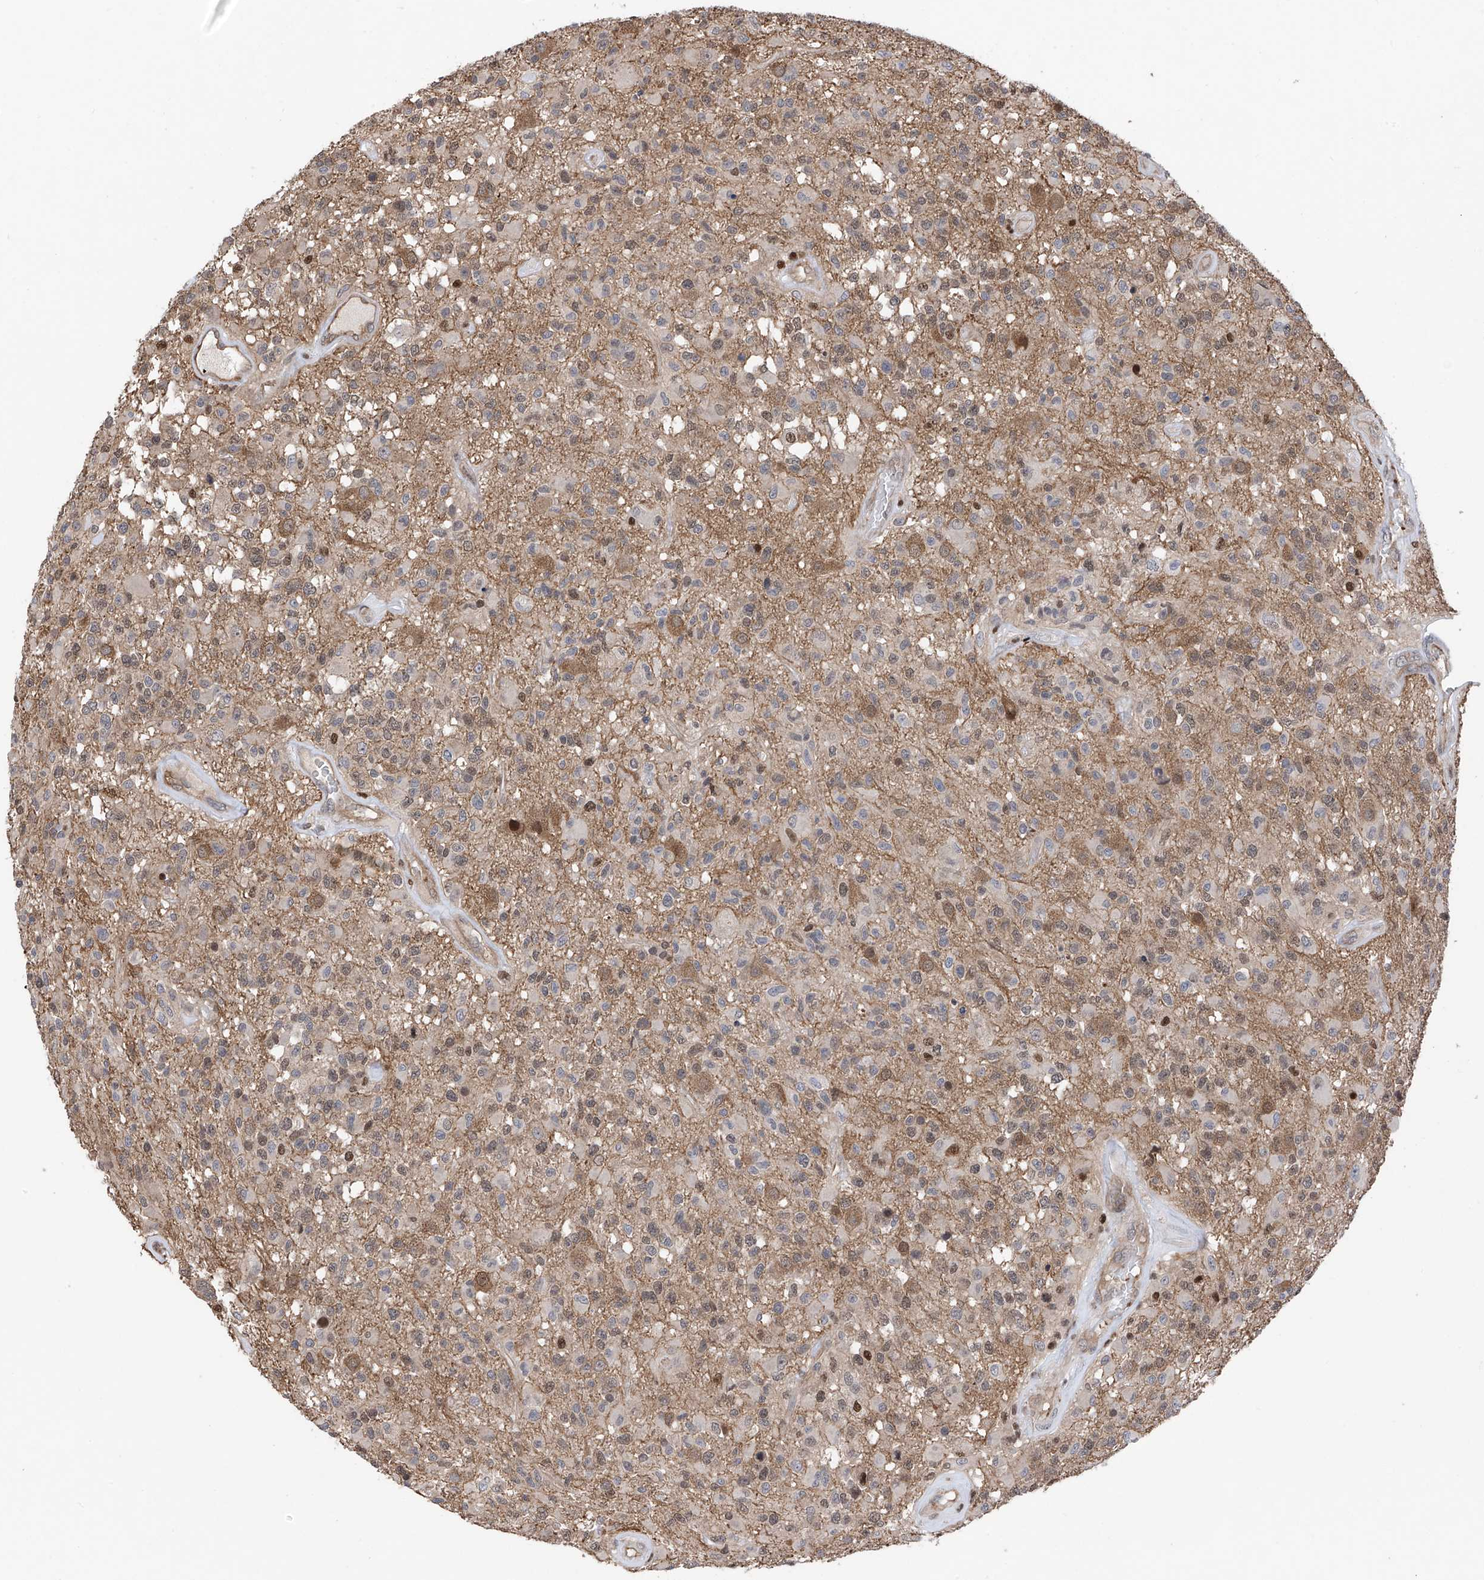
{"staining": {"intensity": "moderate", "quantity": "25%-75%", "location": "cytoplasmic/membranous,nuclear"}, "tissue": "glioma", "cell_type": "Tumor cells", "image_type": "cancer", "snomed": [{"axis": "morphology", "description": "Glioma, malignant, High grade"}, {"axis": "morphology", "description": "Glioblastoma, NOS"}, {"axis": "topography", "description": "Brain"}], "caption": "Immunohistochemical staining of human malignant glioma (high-grade) reveals medium levels of moderate cytoplasmic/membranous and nuclear protein positivity in approximately 25%-75% of tumor cells.", "gene": "DNAJC9", "patient": {"sex": "male", "age": 60}}